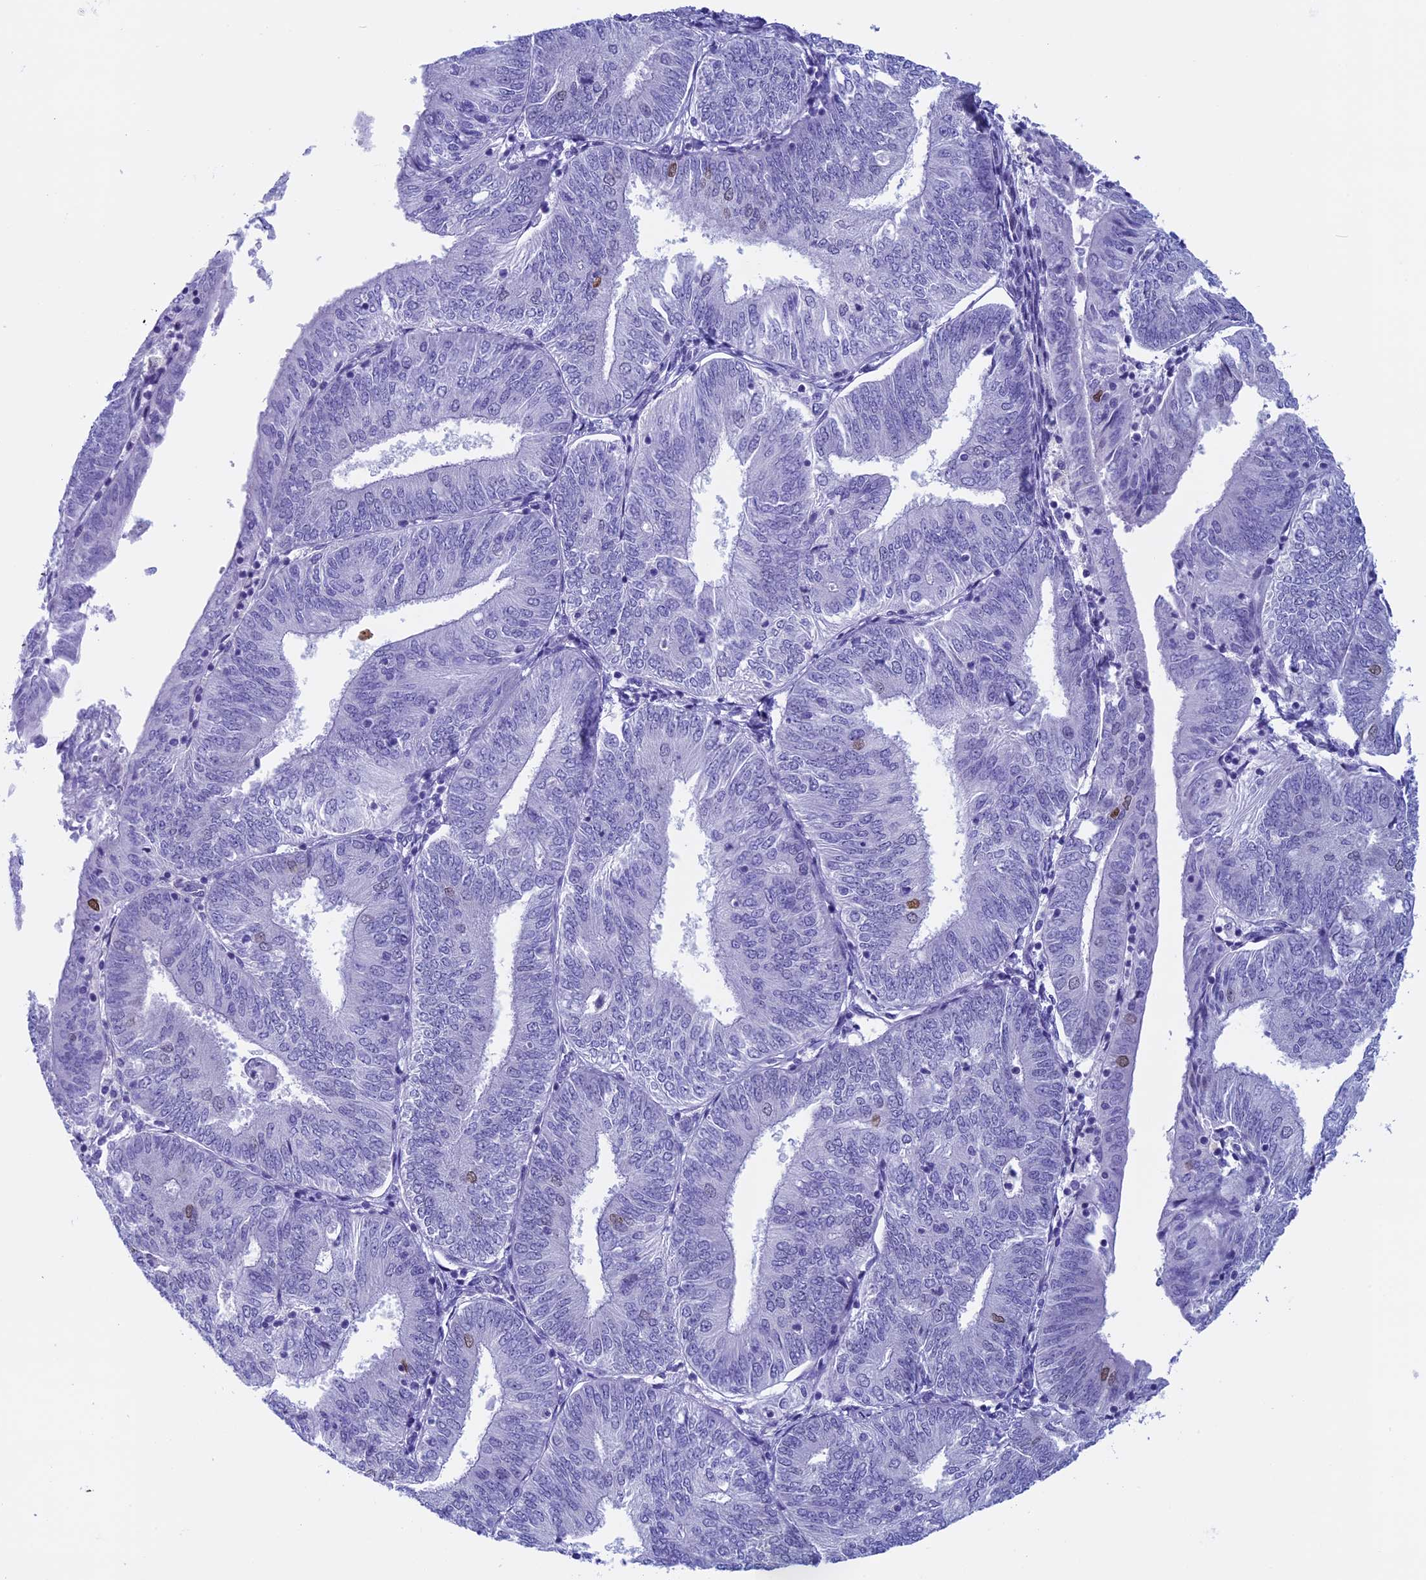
{"staining": {"intensity": "negative", "quantity": "none", "location": "none"}, "tissue": "endometrial cancer", "cell_type": "Tumor cells", "image_type": "cancer", "snomed": [{"axis": "morphology", "description": "Adenocarcinoma, NOS"}, {"axis": "topography", "description": "Endometrium"}], "caption": "Protein analysis of endometrial cancer (adenocarcinoma) reveals no significant staining in tumor cells.", "gene": "FAM169A", "patient": {"sex": "female", "age": 58}}